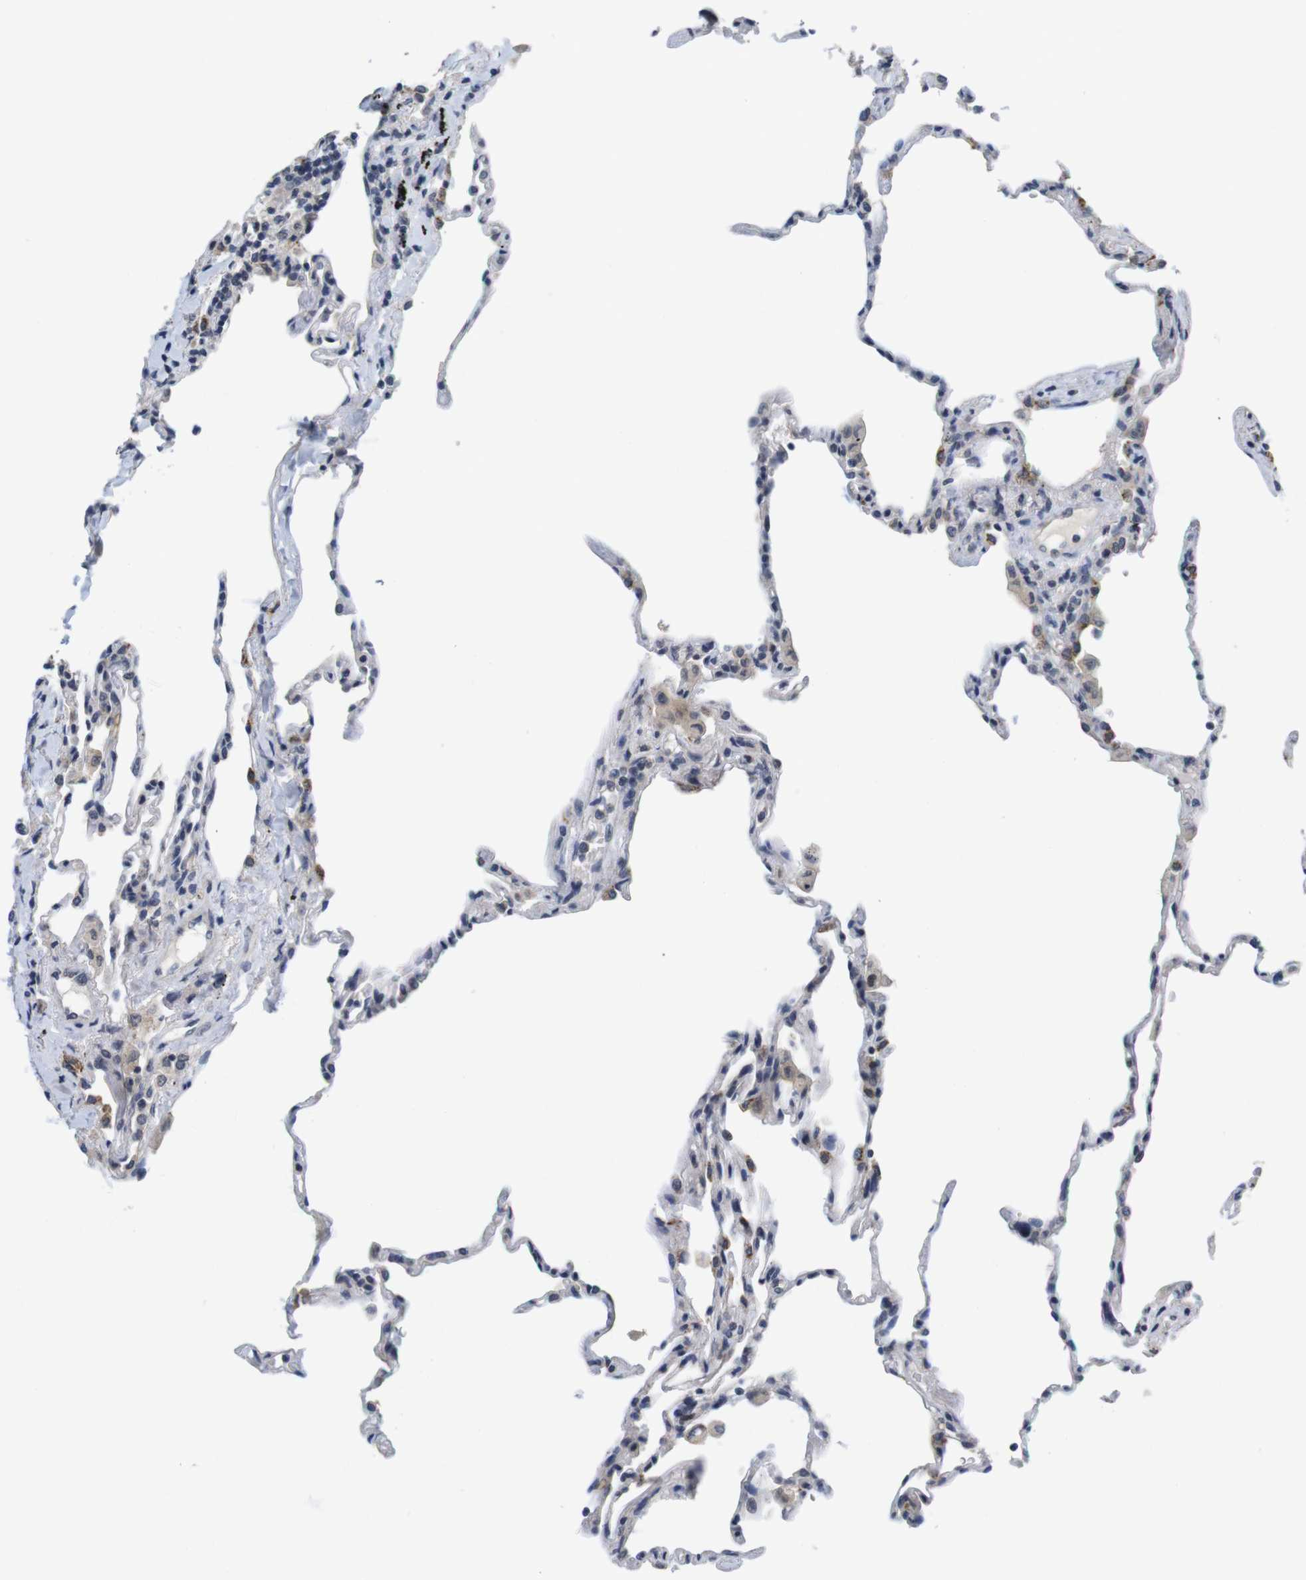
{"staining": {"intensity": "negative", "quantity": "none", "location": "none"}, "tissue": "lung", "cell_type": "Alveolar cells", "image_type": "normal", "snomed": [{"axis": "morphology", "description": "Normal tissue, NOS"}, {"axis": "topography", "description": "Lung"}], "caption": "This image is of normal lung stained with immunohistochemistry to label a protein in brown with the nuclei are counter-stained blue. There is no staining in alveolar cells.", "gene": "SKP2", "patient": {"sex": "male", "age": 59}}